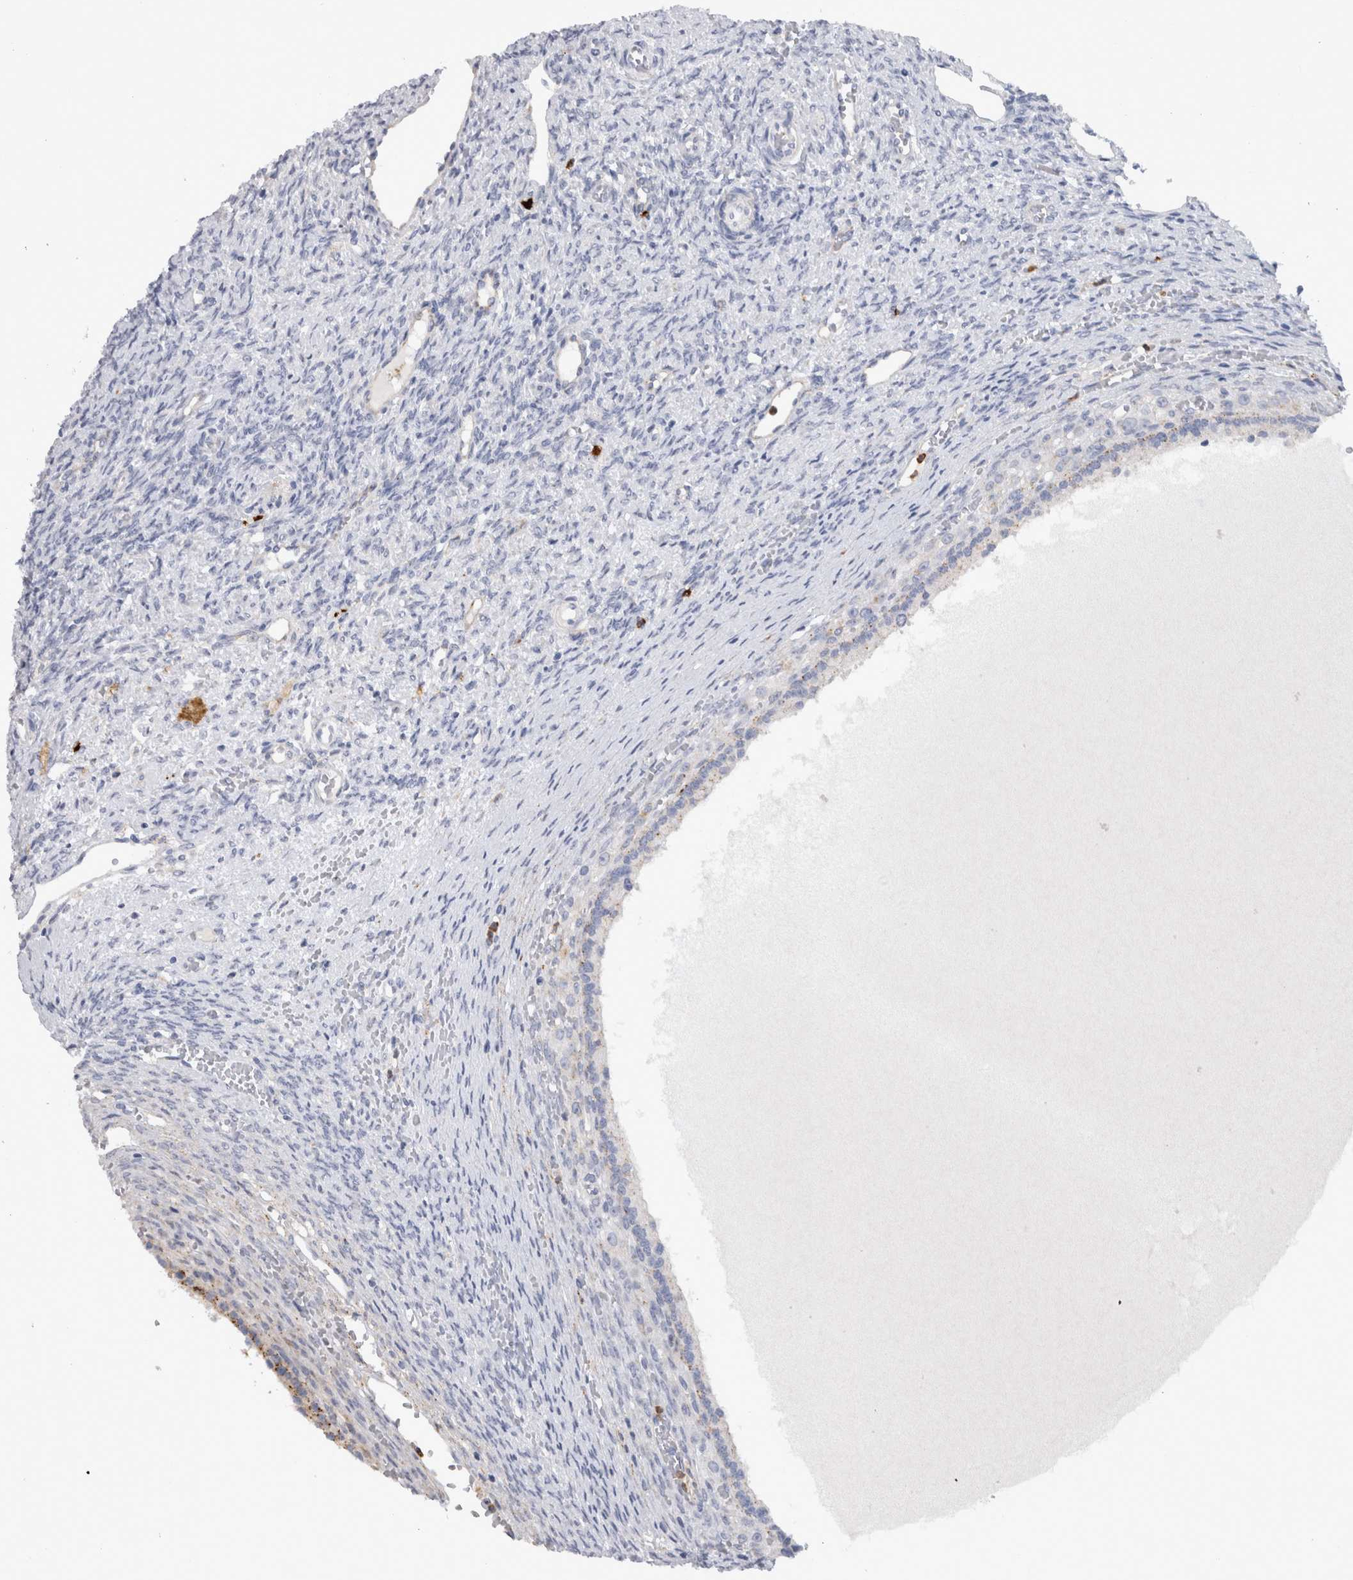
{"staining": {"intensity": "negative", "quantity": "none", "location": "none"}, "tissue": "ovary", "cell_type": "Follicle cells", "image_type": "normal", "snomed": [{"axis": "morphology", "description": "Normal tissue, NOS"}, {"axis": "topography", "description": "Ovary"}], "caption": "Histopathology image shows no protein positivity in follicle cells of unremarkable ovary. (IHC, brightfield microscopy, high magnification).", "gene": "CD63", "patient": {"sex": "female", "age": 41}}